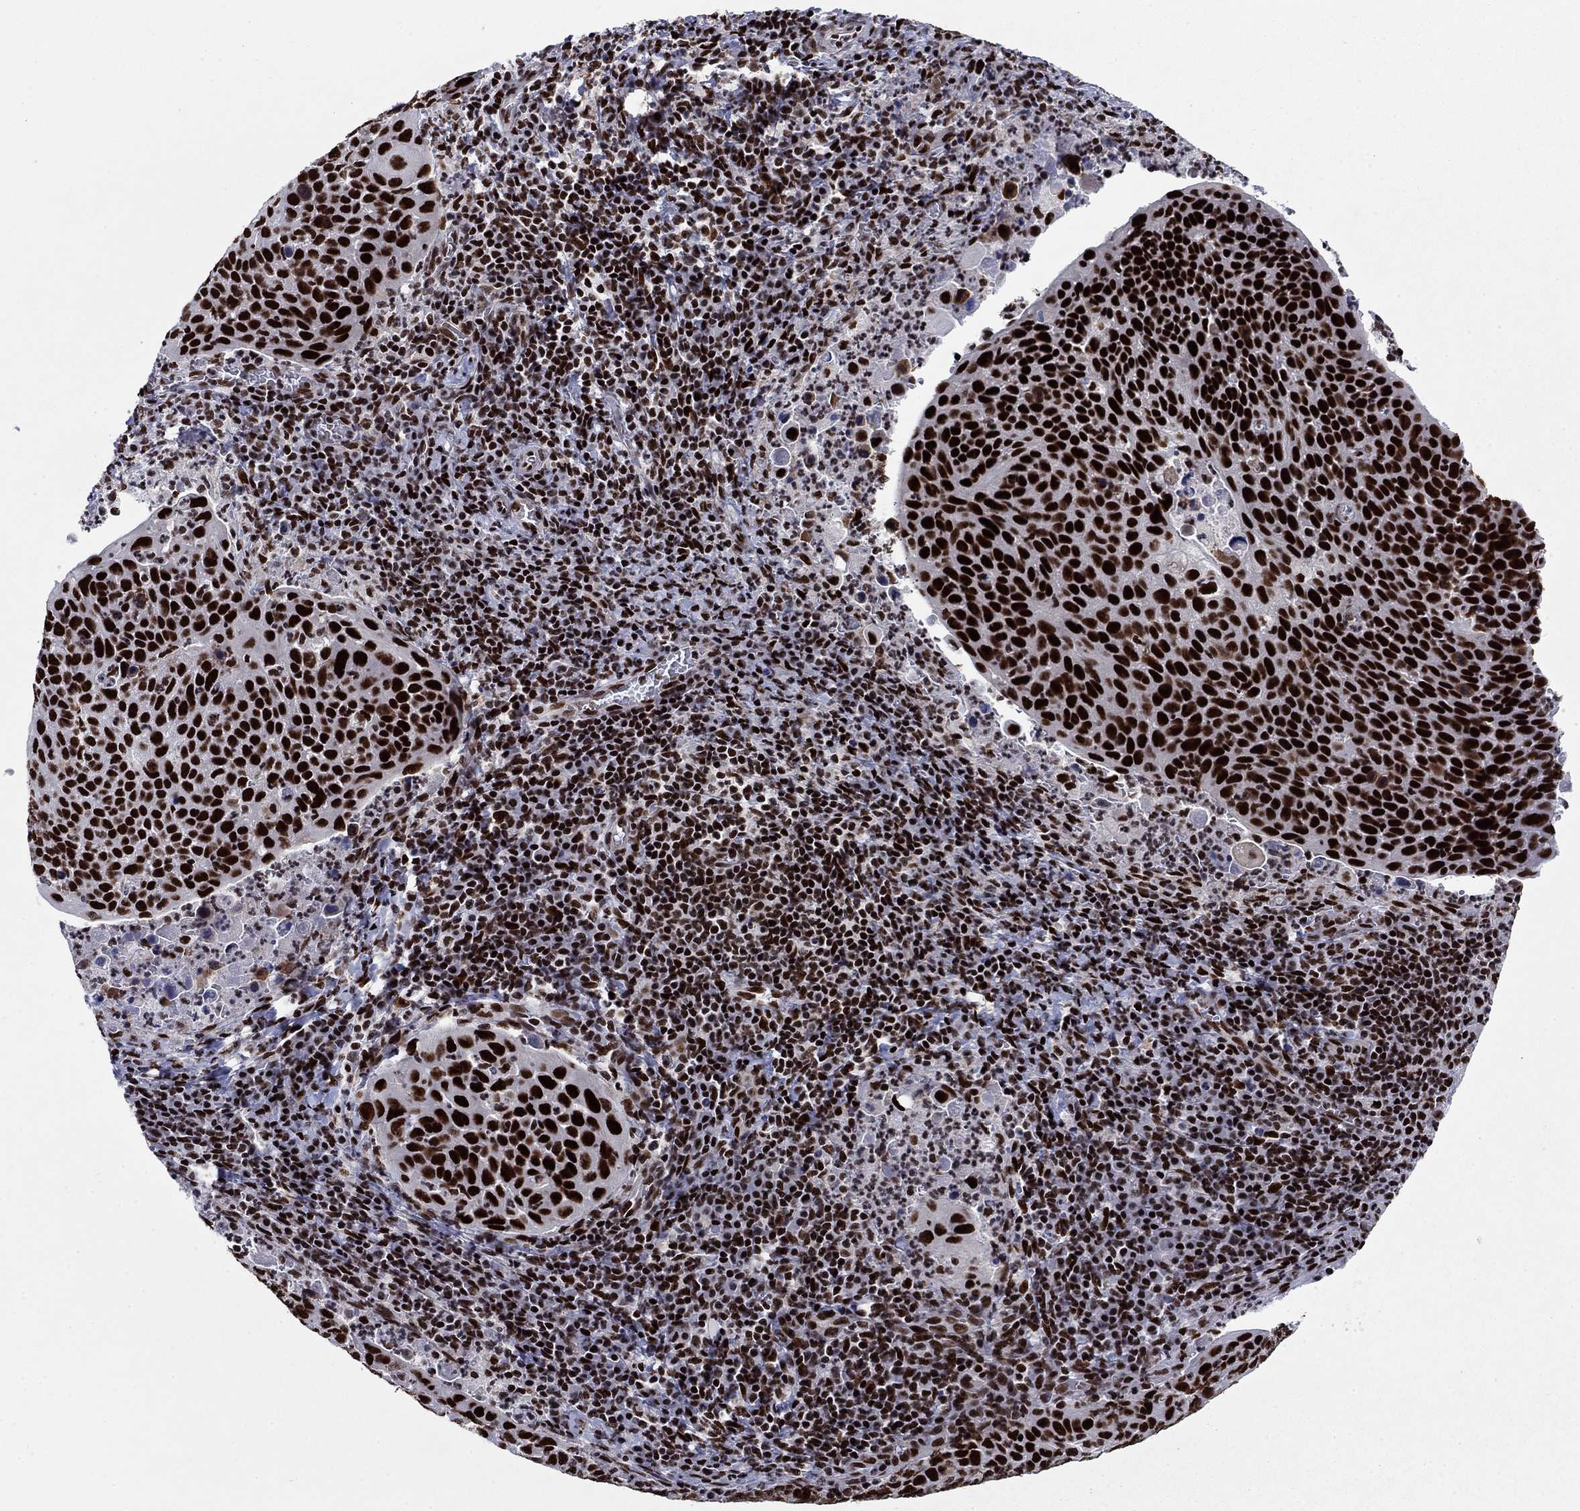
{"staining": {"intensity": "strong", "quantity": ">75%", "location": "nuclear"}, "tissue": "cervical cancer", "cell_type": "Tumor cells", "image_type": "cancer", "snomed": [{"axis": "morphology", "description": "Squamous cell carcinoma, NOS"}, {"axis": "topography", "description": "Cervix"}], "caption": "Tumor cells show strong nuclear staining in approximately >75% of cells in cervical cancer. The protein of interest is stained brown, and the nuclei are stained in blue (DAB (3,3'-diaminobenzidine) IHC with brightfield microscopy, high magnification).", "gene": "RPRD1B", "patient": {"sex": "female", "age": 54}}